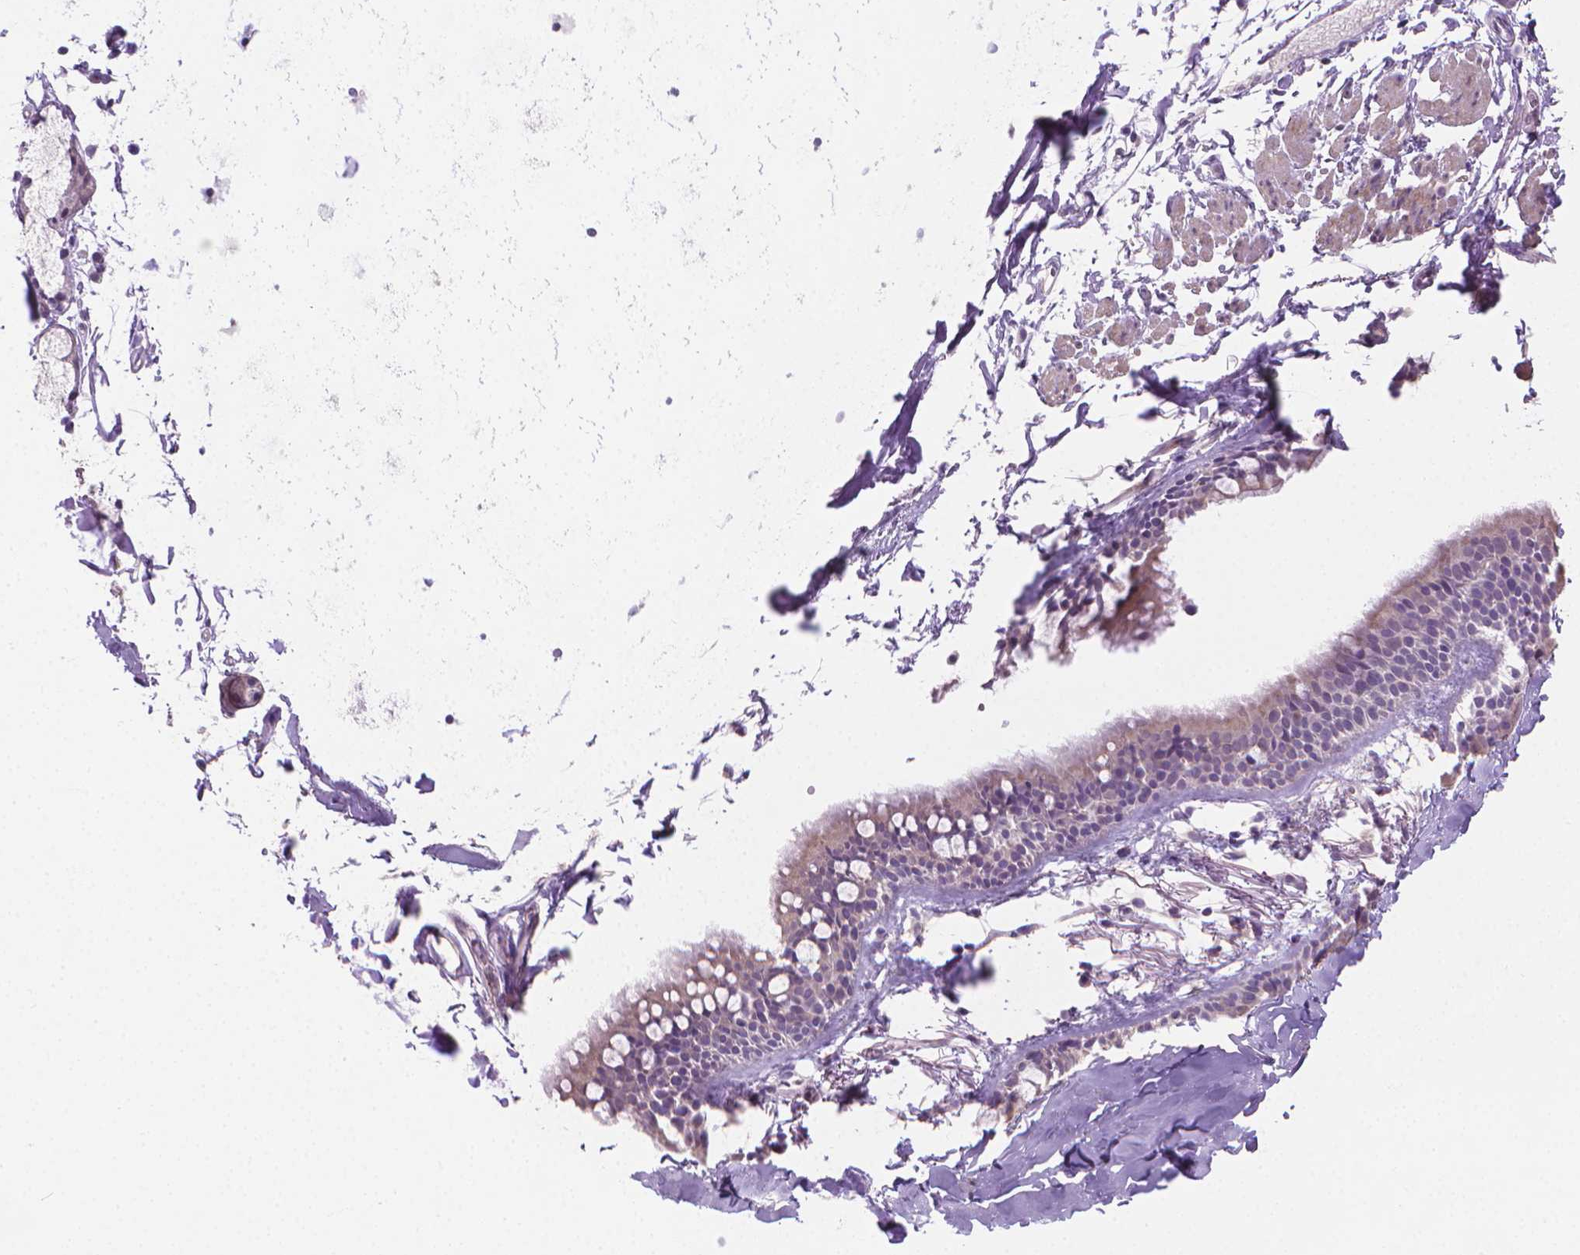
{"staining": {"intensity": "negative", "quantity": "none", "location": "none"}, "tissue": "bronchus", "cell_type": "Respiratory epithelial cells", "image_type": "normal", "snomed": [{"axis": "morphology", "description": "Normal tissue, NOS"}, {"axis": "topography", "description": "Bronchus"}], "caption": "An image of human bronchus is negative for staining in respiratory epithelial cells. (Stains: DAB IHC with hematoxylin counter stain, Microscopy: brightfield microscopy at high magnification).", "gene": "GSDMA", "patient": {"sex": "female", "age": 59}}